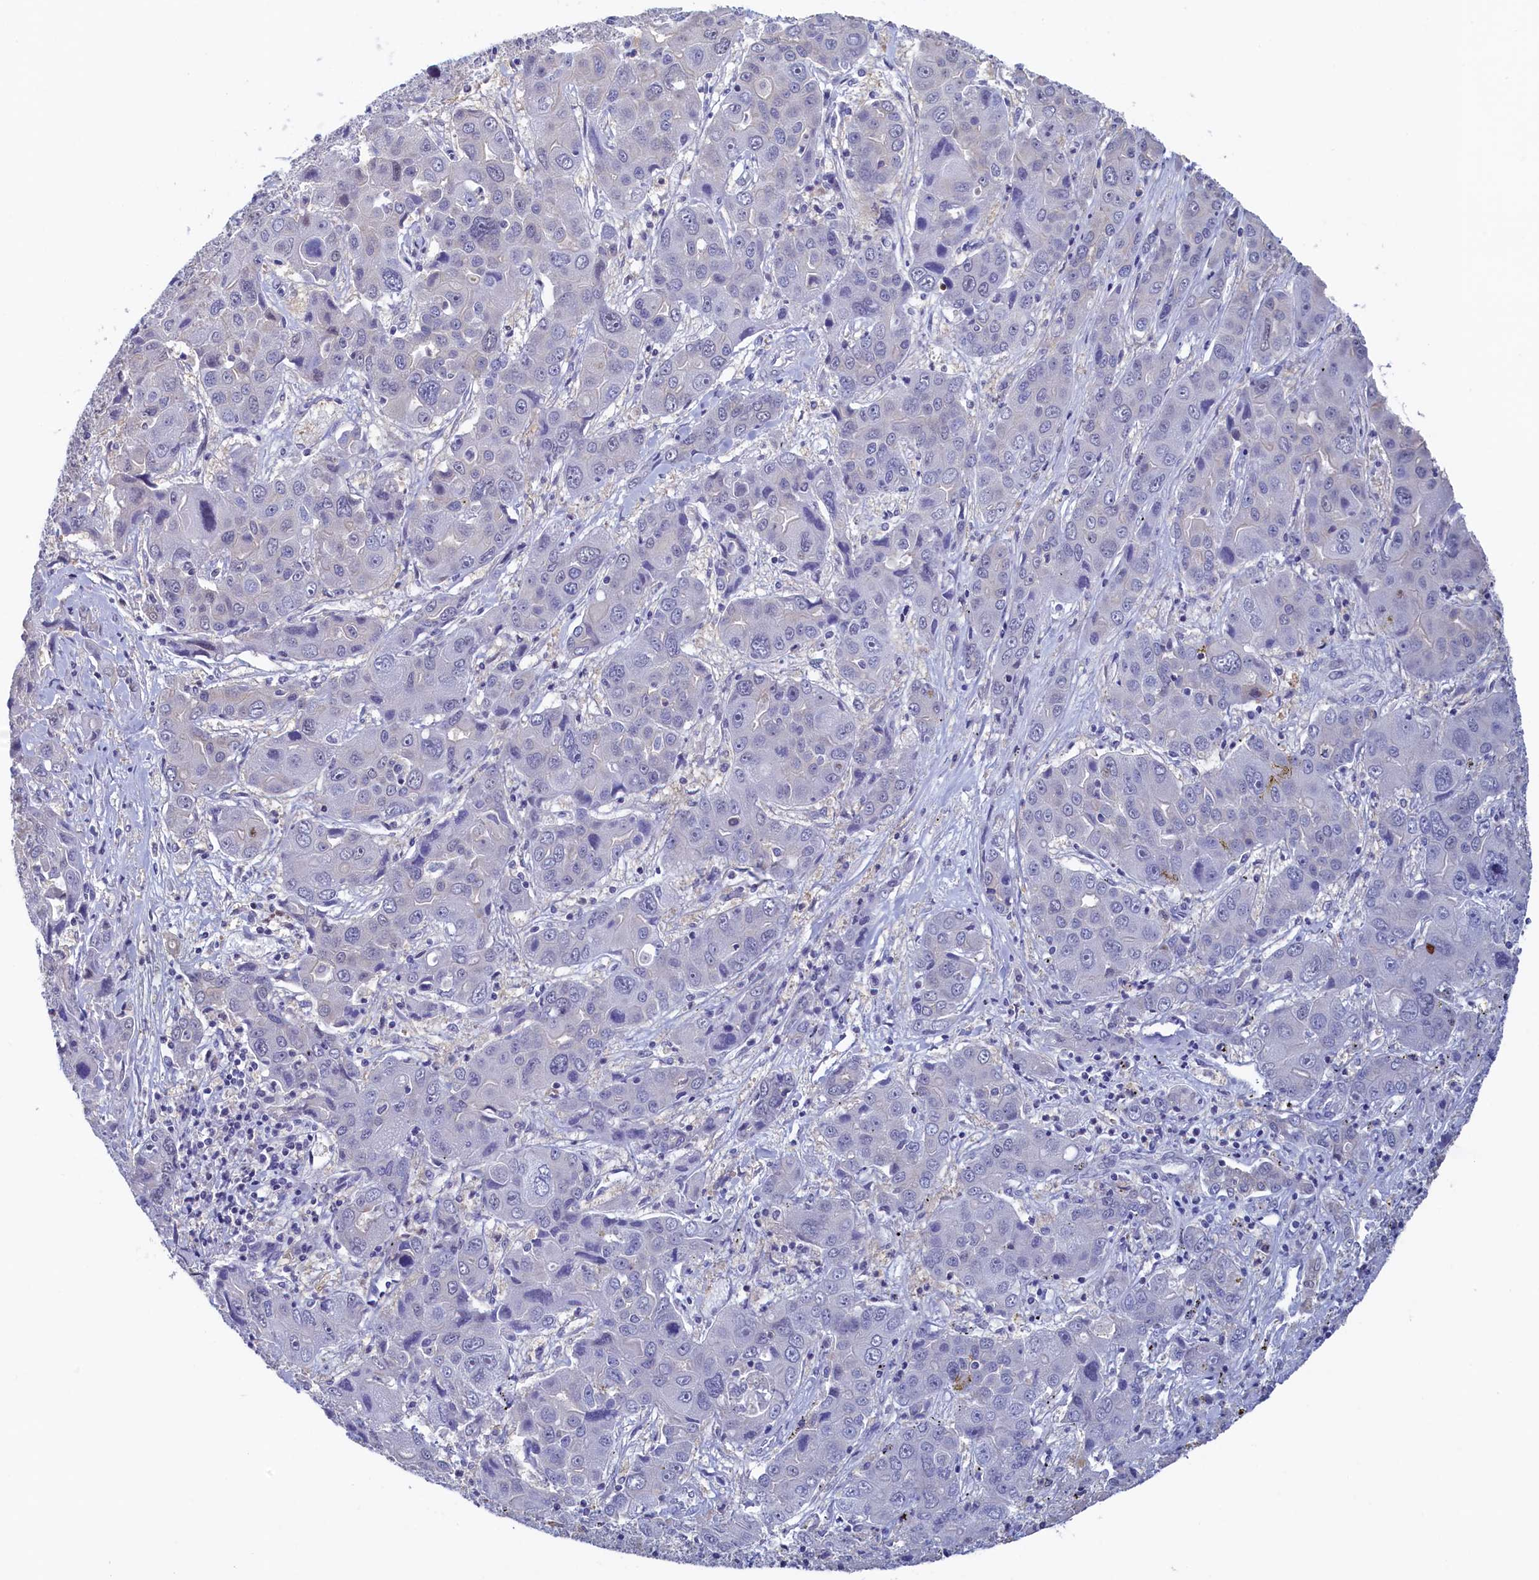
{"staining": {"intensity": "negative", "quantity": "none", "location": "none"}, "tissue": "liver cancer", "cell_type": "Tumor cells", "image_type": "cancer", "snomed": [{"axis": "morphology", "description": "Cholangiocarcinoma"}, {"axis": "topography", "description": "Liver"}], "caption": "Tumor cells are negative for brown protein staining in liver cancer (cholangiocarcinoma). (DAB immunohistochemistry (IHC) visualized using brightfield microscopy, high magnification).", "gene": "MOSPD3", "patient": {"sex": "male", "age": 67}}